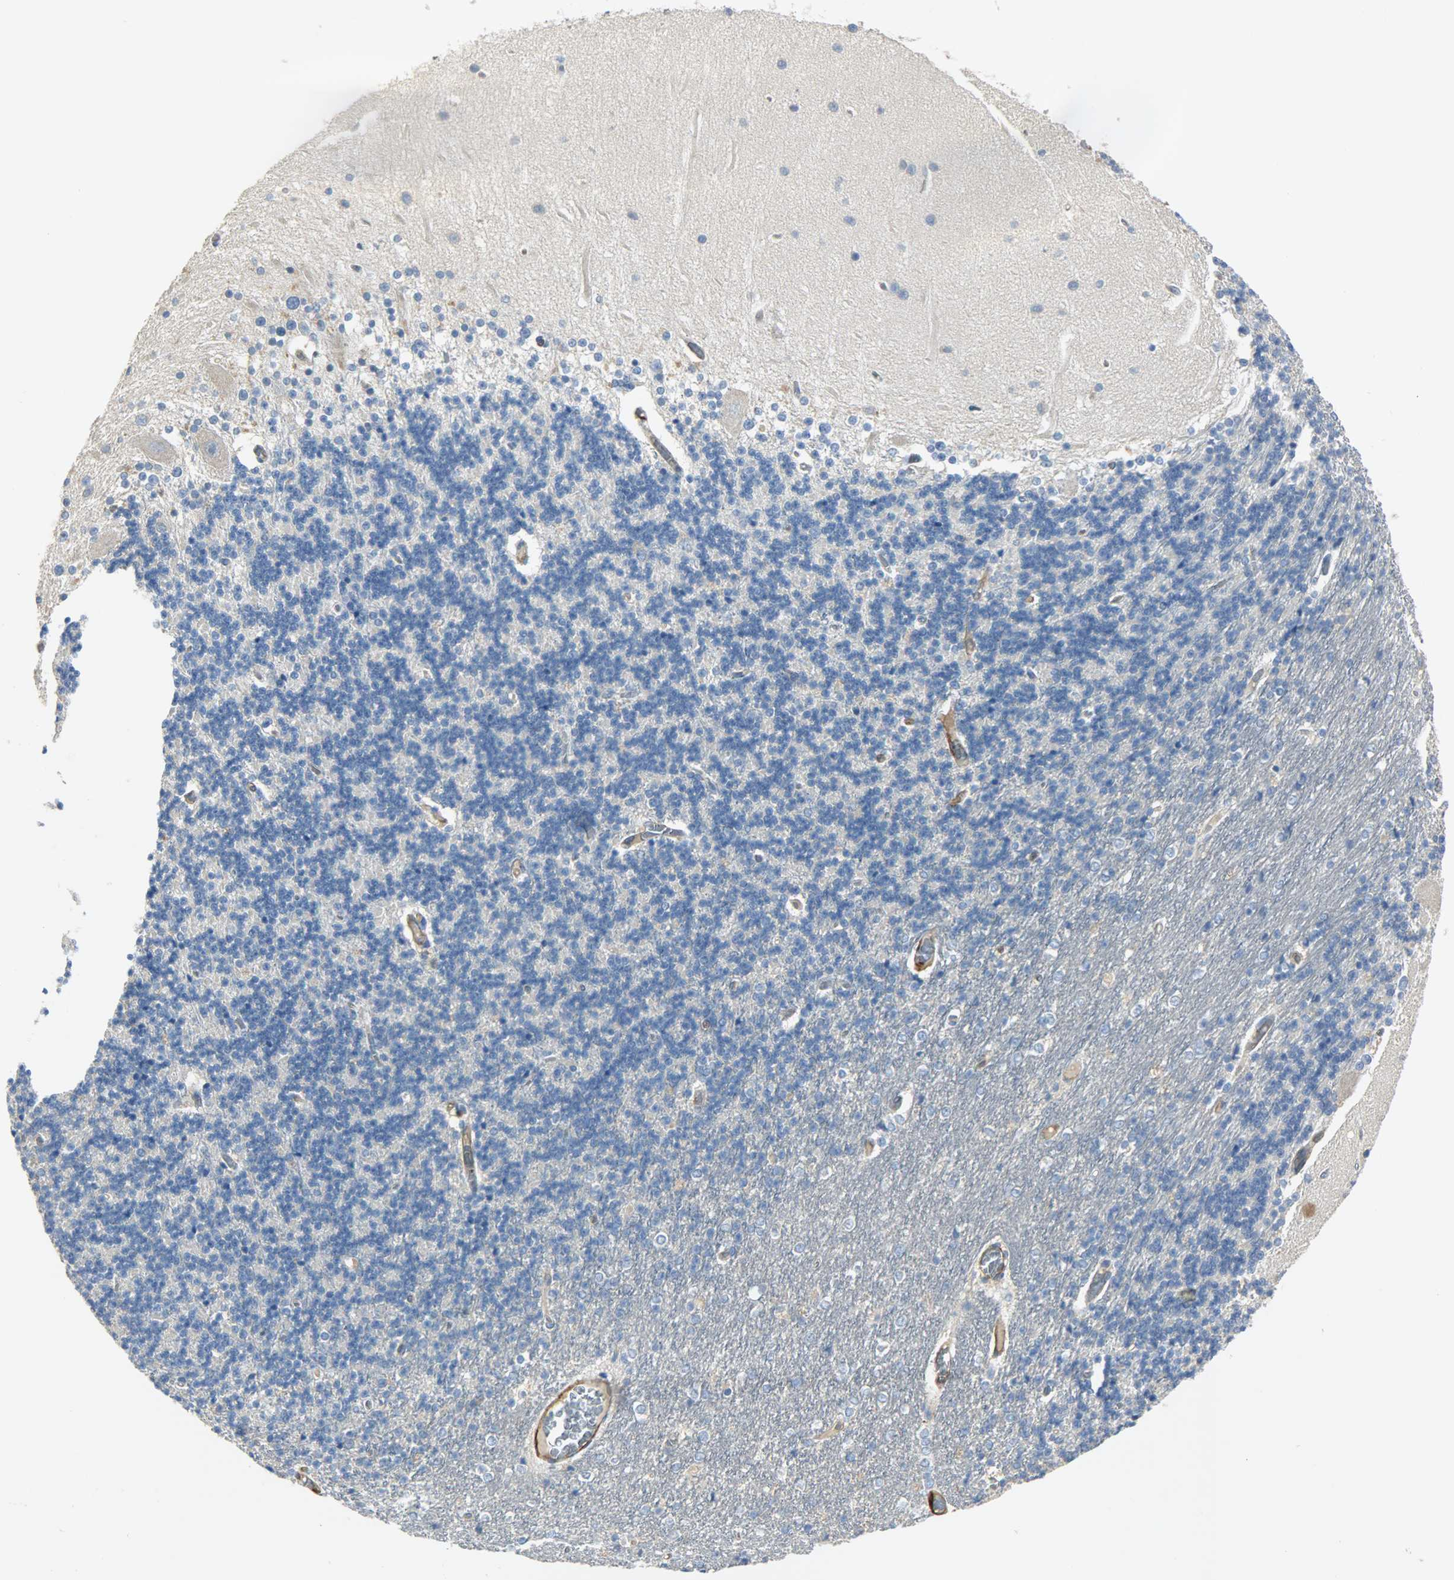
{"staining": {"intensity": "negative", "quantity": "none", "location": "none"}, "tissue": "cerebellum", "cell_type": "Cells in granular layer", "image_type": "normal", "snomed": [{"axis": "morphology", "description": "Normal tissue, NOS"}, {"axis": "topography", "description": "Cerebellum"}], "caption": "A photomicrograph of cerebellum stained for a protein demonstrates no brown staining in cells in granular layer. Brightfield microscopy of IHC stained with DAB (brown) and hematoxylin (blue), captured at high magnification.", "gene": "WARS1", "patient": {"sex": "female", "age": 54}}